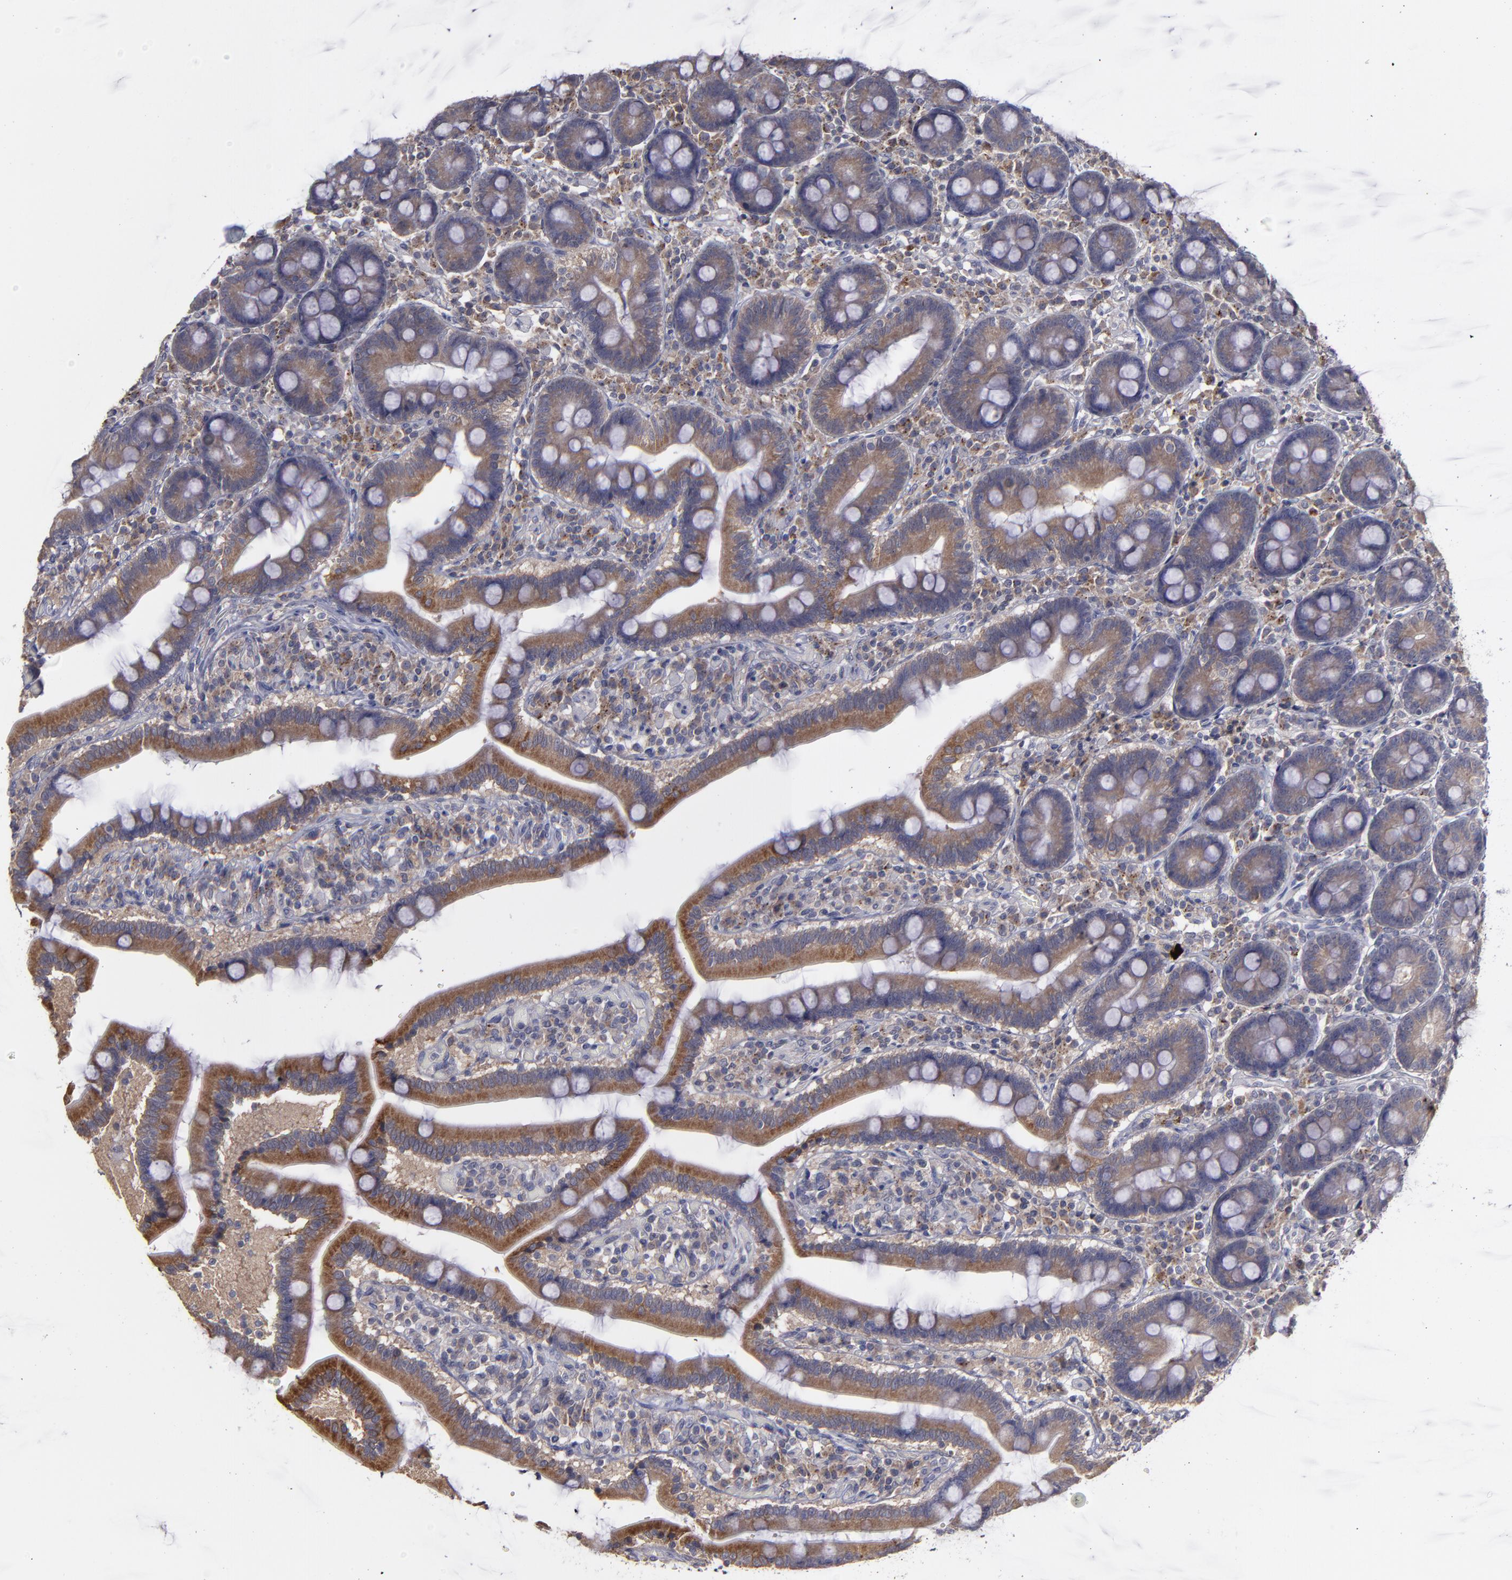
{"staining": {"intensity": "moderate", "quantity": ">75%", "location": "cytoplasmic/membranous"}, "tissue": "duodenum", "cell_type": "Glandular cells", "image_type": "normal", "snomed": [{"axis": "morphology", "description": "Normal tissue, NOS"}, {"axis": "topography", "description": "Duodenum"}], "caption": "Brown immunohistochemical staining in normal duodenum shows moderate cytoplasmic/membranous expression in approximately >75% of glandular cells. (DAB = brown stain, brightfield microscopy at high magnification).", "gene": "MMP11", "patient": {"sex": "male", "age": 66}}